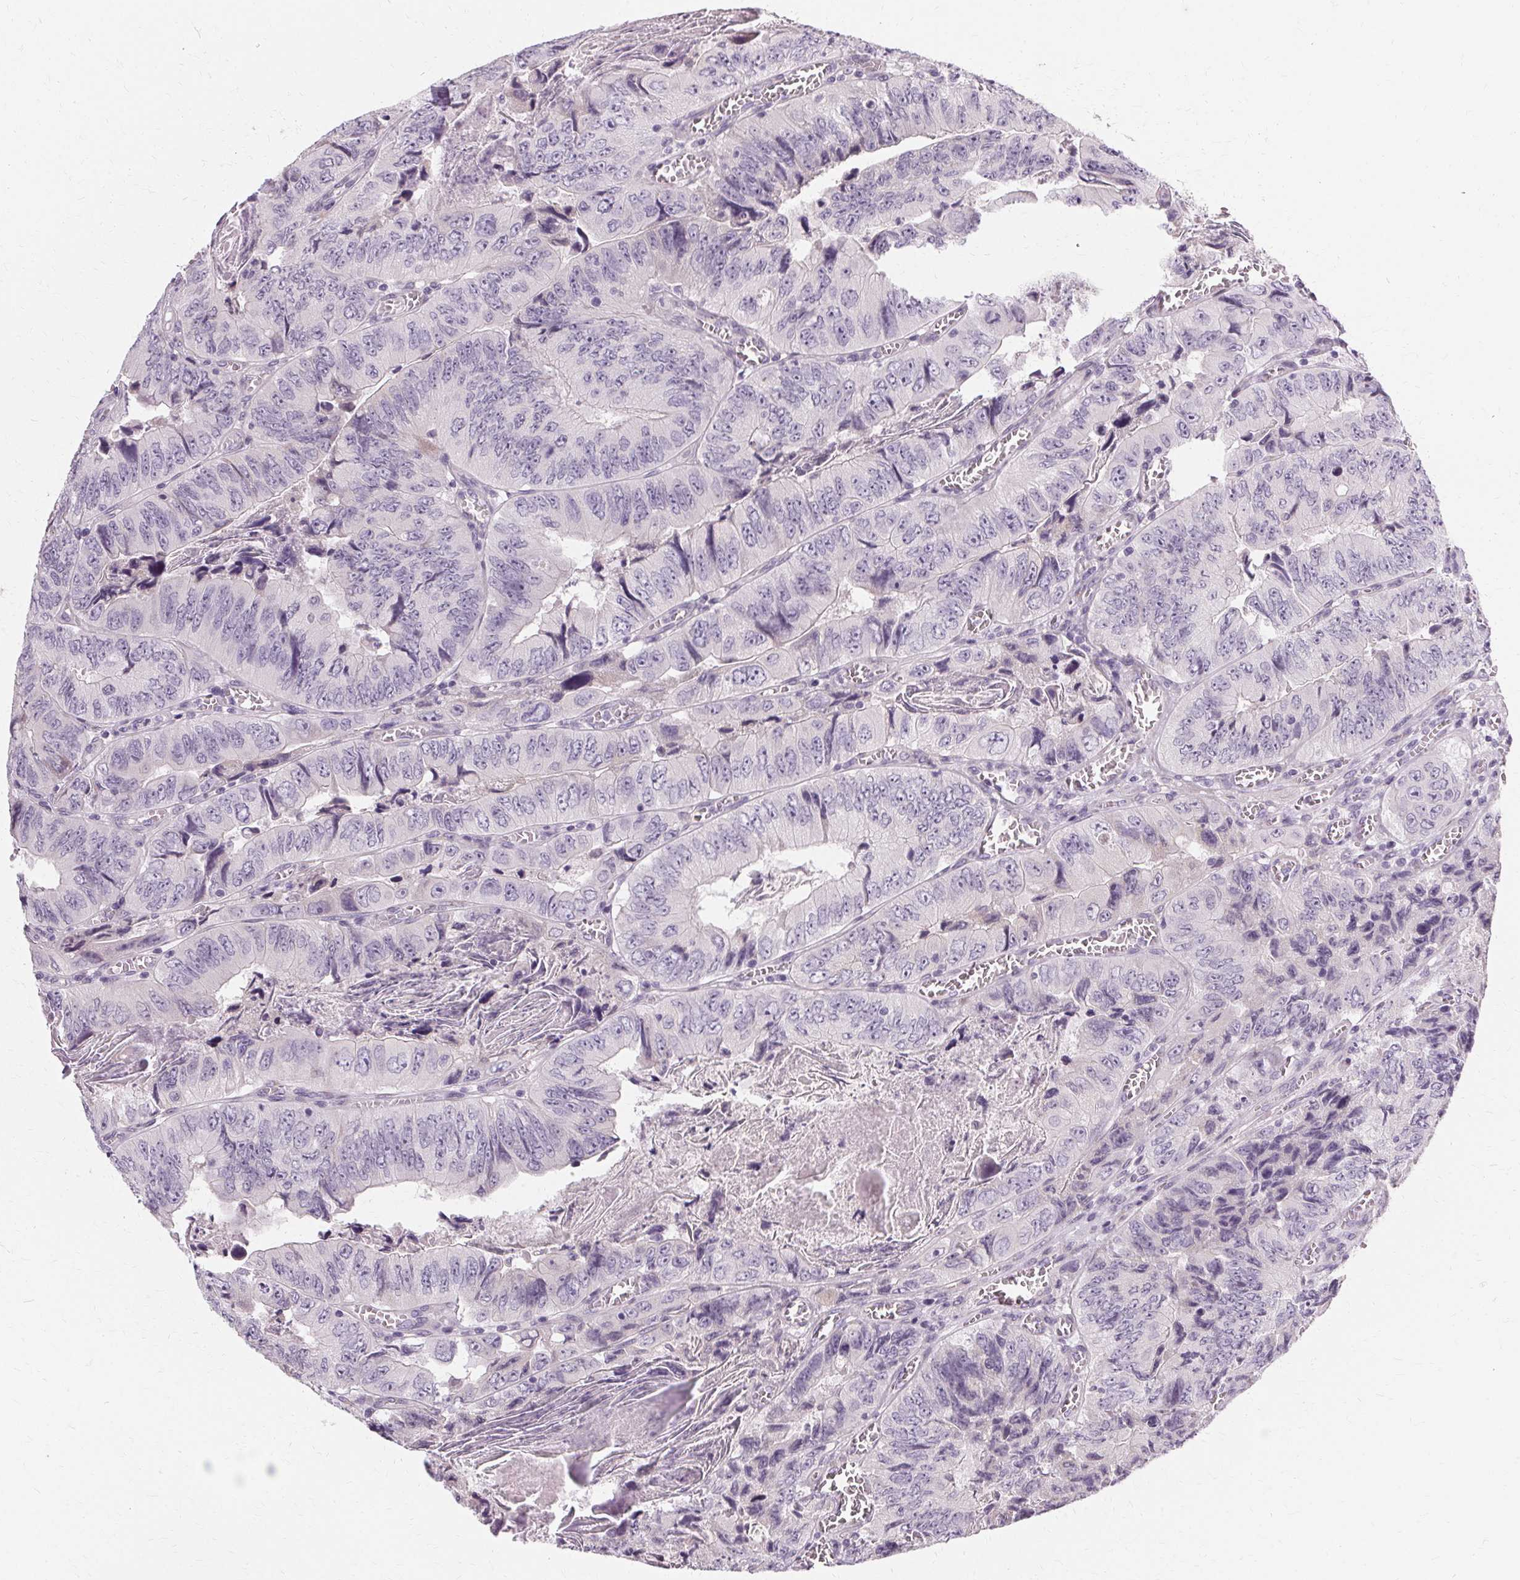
{"staining": {"intensity": "negative", "quantity": "none", "location": "none"}, "tissue": "colorectal cancer", "cell_type": "Tumor cells", "image_type": "cancer", "snomed": [{"axis": "morphology", "description": "Adenocarcinoma, NOS"}, {"axis": "topography", "description": "Colon"}], "caption": "IHC image of colorectal adenocarcinoma stained for a protein (brown), which reveals no positivity in tumor cells. The staining was performed using DAB (3,3'-diaminobenzidine) to visualize the protein expression in brown, while the nuclei were stained in blue with hematoxylin (Magnification: 20x).", "gene": "FCRL3", "patient": {"sex": "female", "age": 84}}